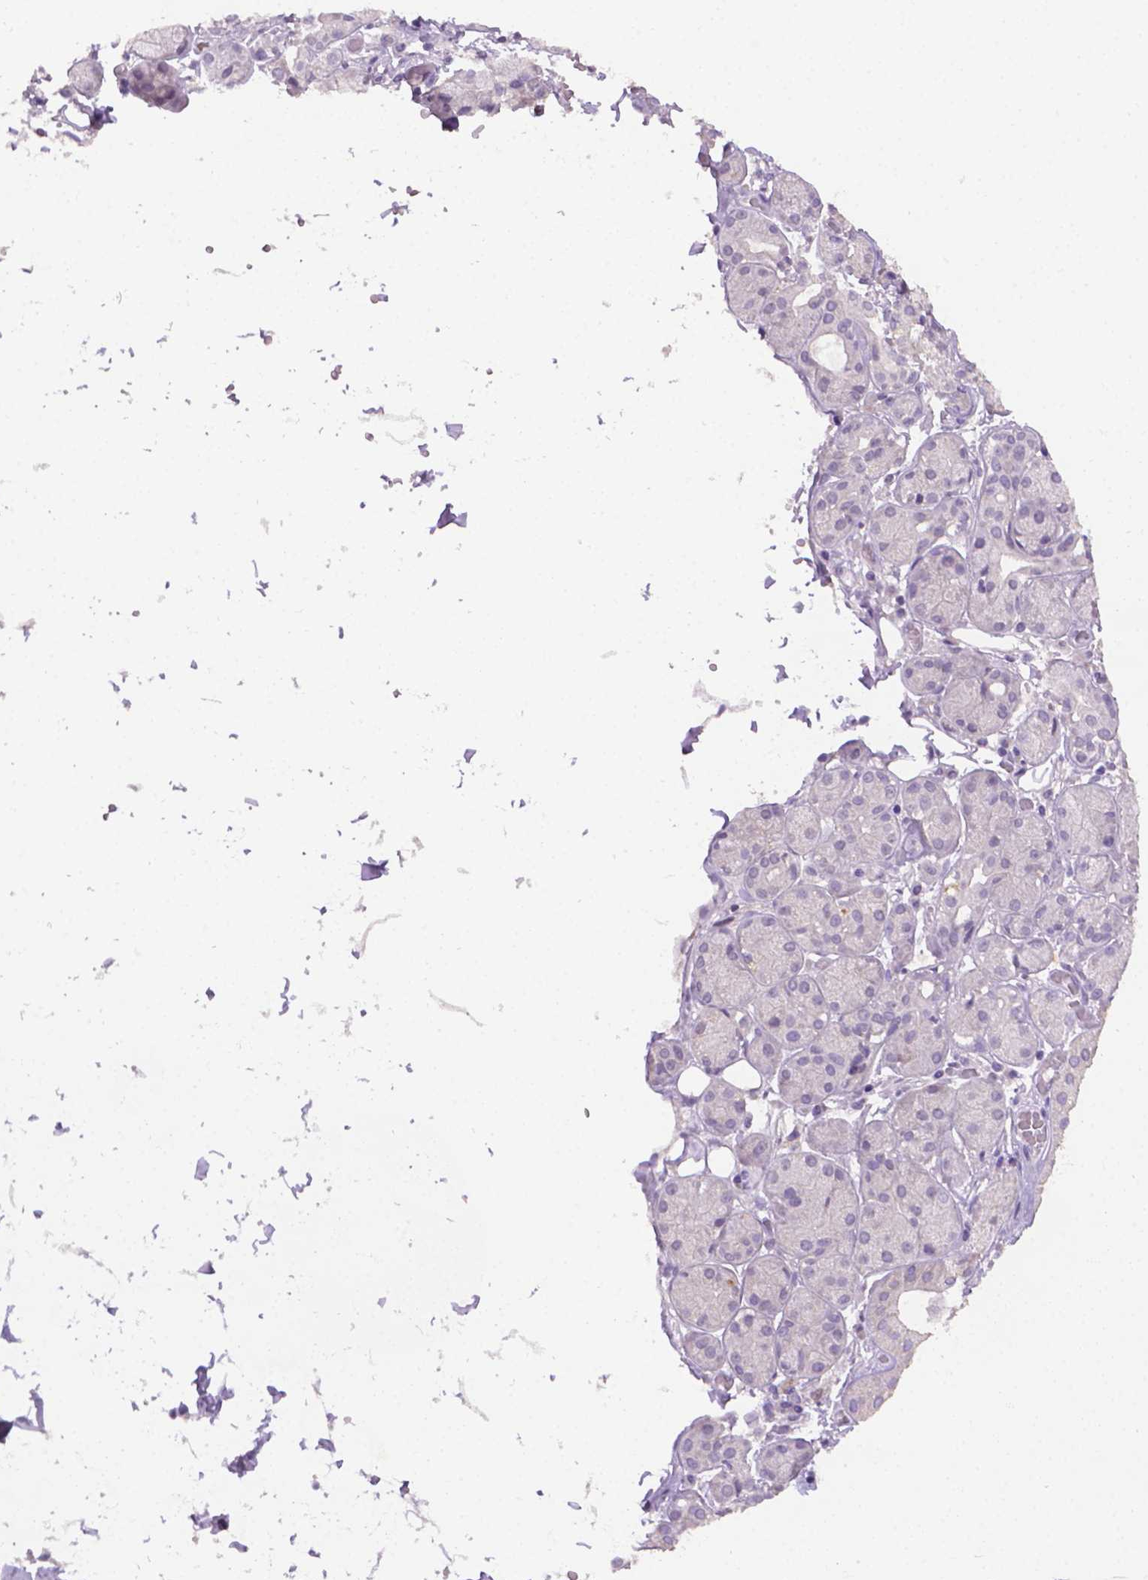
{"staining": {"intensity": "negative", "quantity": "none", "location": "none"}, "tissue": "salivary gland", "cell_type": "Glandular cells", "image_type": "normal", "snomed": [{"axis": "morphology", "description": "Normal tissue, NOS"}, {"axis": "topography", "description": "Salivary gland"}, {"axis": "topography", "description": "Peripheral nerve tissue"}], "caption": "Human salivary gland stained for a protein using immunohistochemistry demonstrates no expression in glandular cells.", "gene": "CDKN2D", "patient": {"sex": "male", "age": 71}}